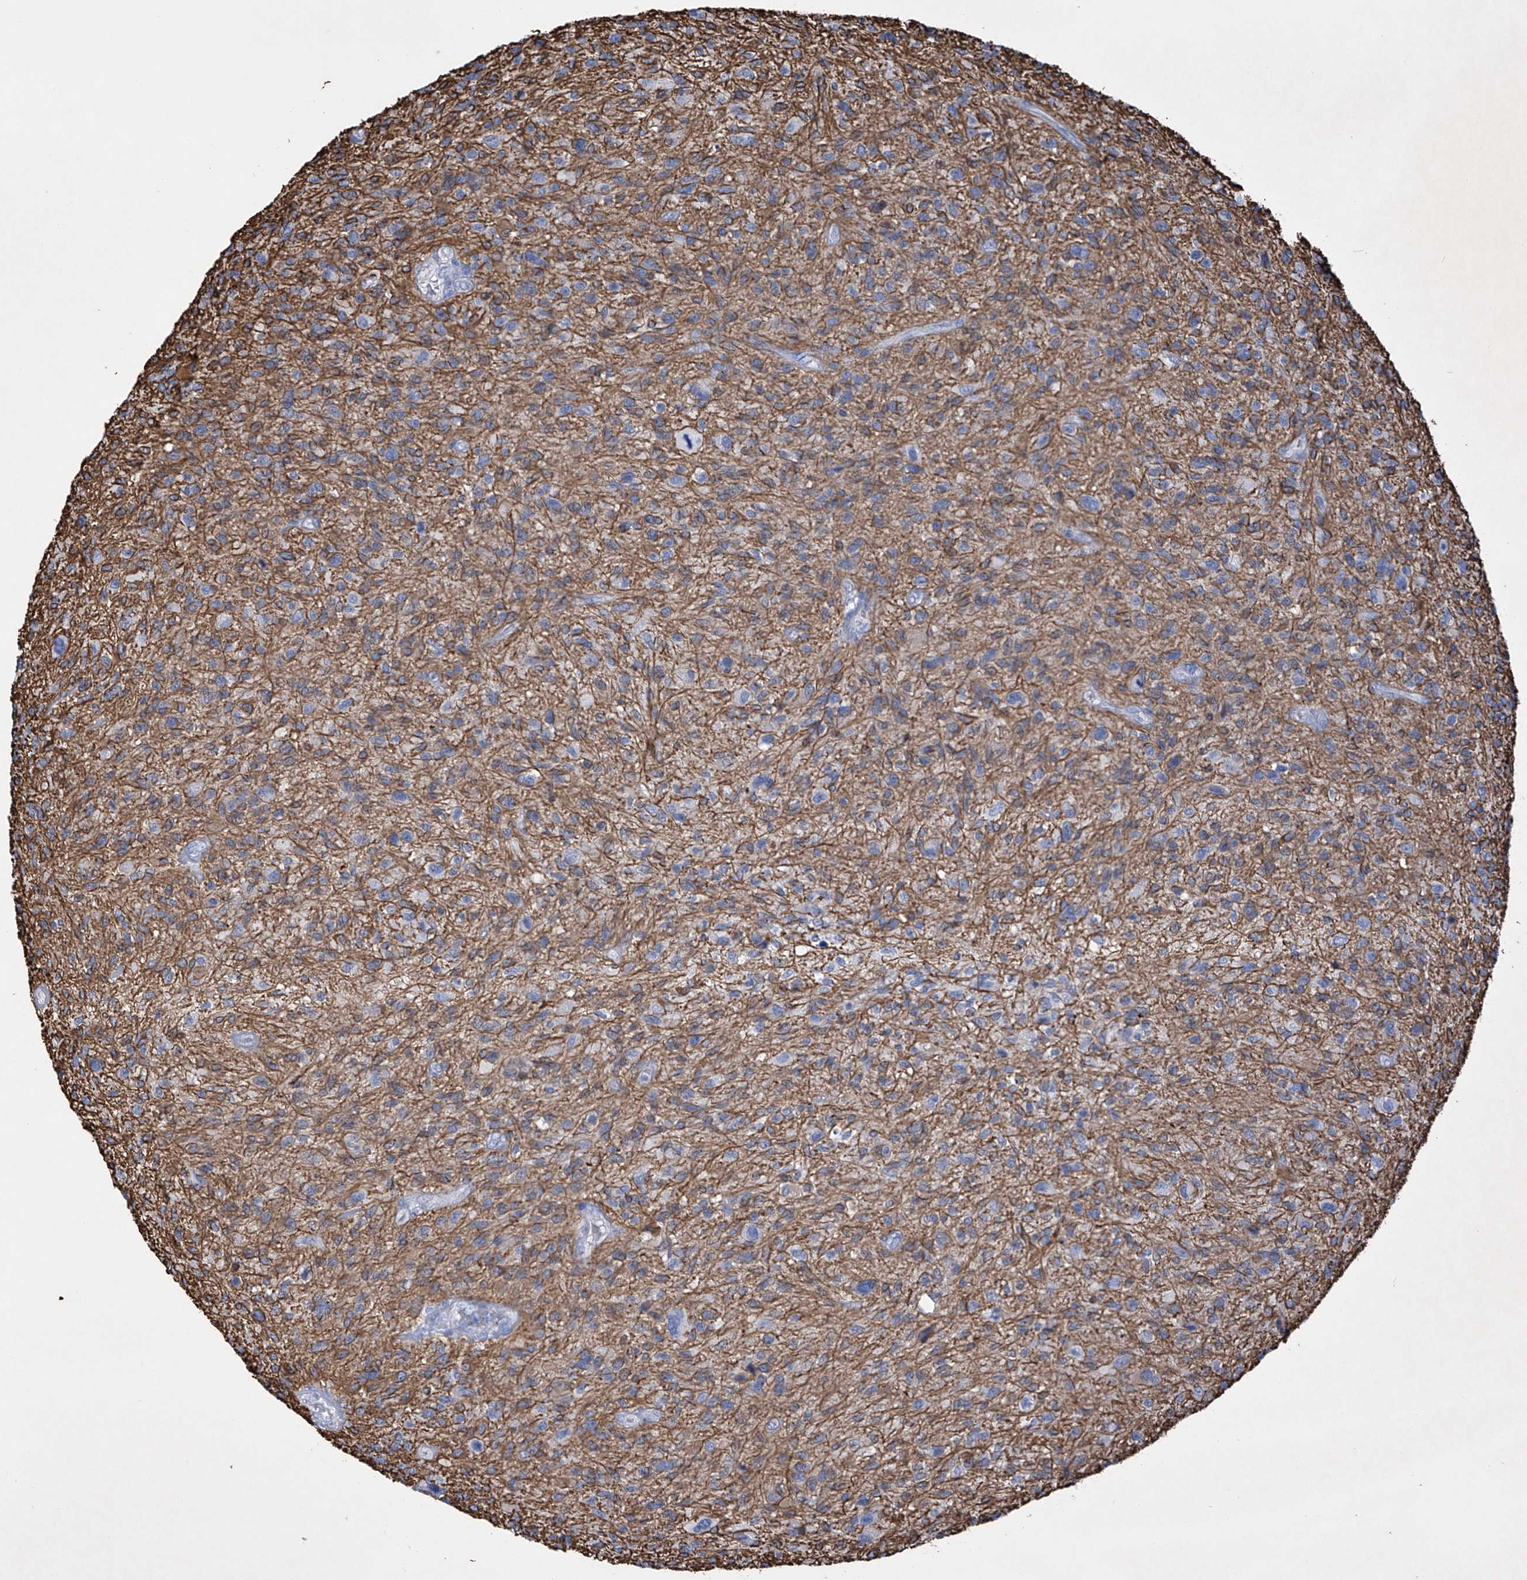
{"staining": {"intensity": "weak", "quantity": "<25%", "location": "cytoplasmic/membranous"}, "tissue": "glioma", "cell_type": "Tumor cells", "image_type": "cancer", "snomed": [{"axis": "morphology", "description": "Glioma, malignant, High grade"}, {"axis": "topography", "description": "Brain"}], "caption": "Tumor cells are negative for brown protein staining in glioma.", "gene": "ADRA1A", "patient": {"sex": "male", "age": 47}}